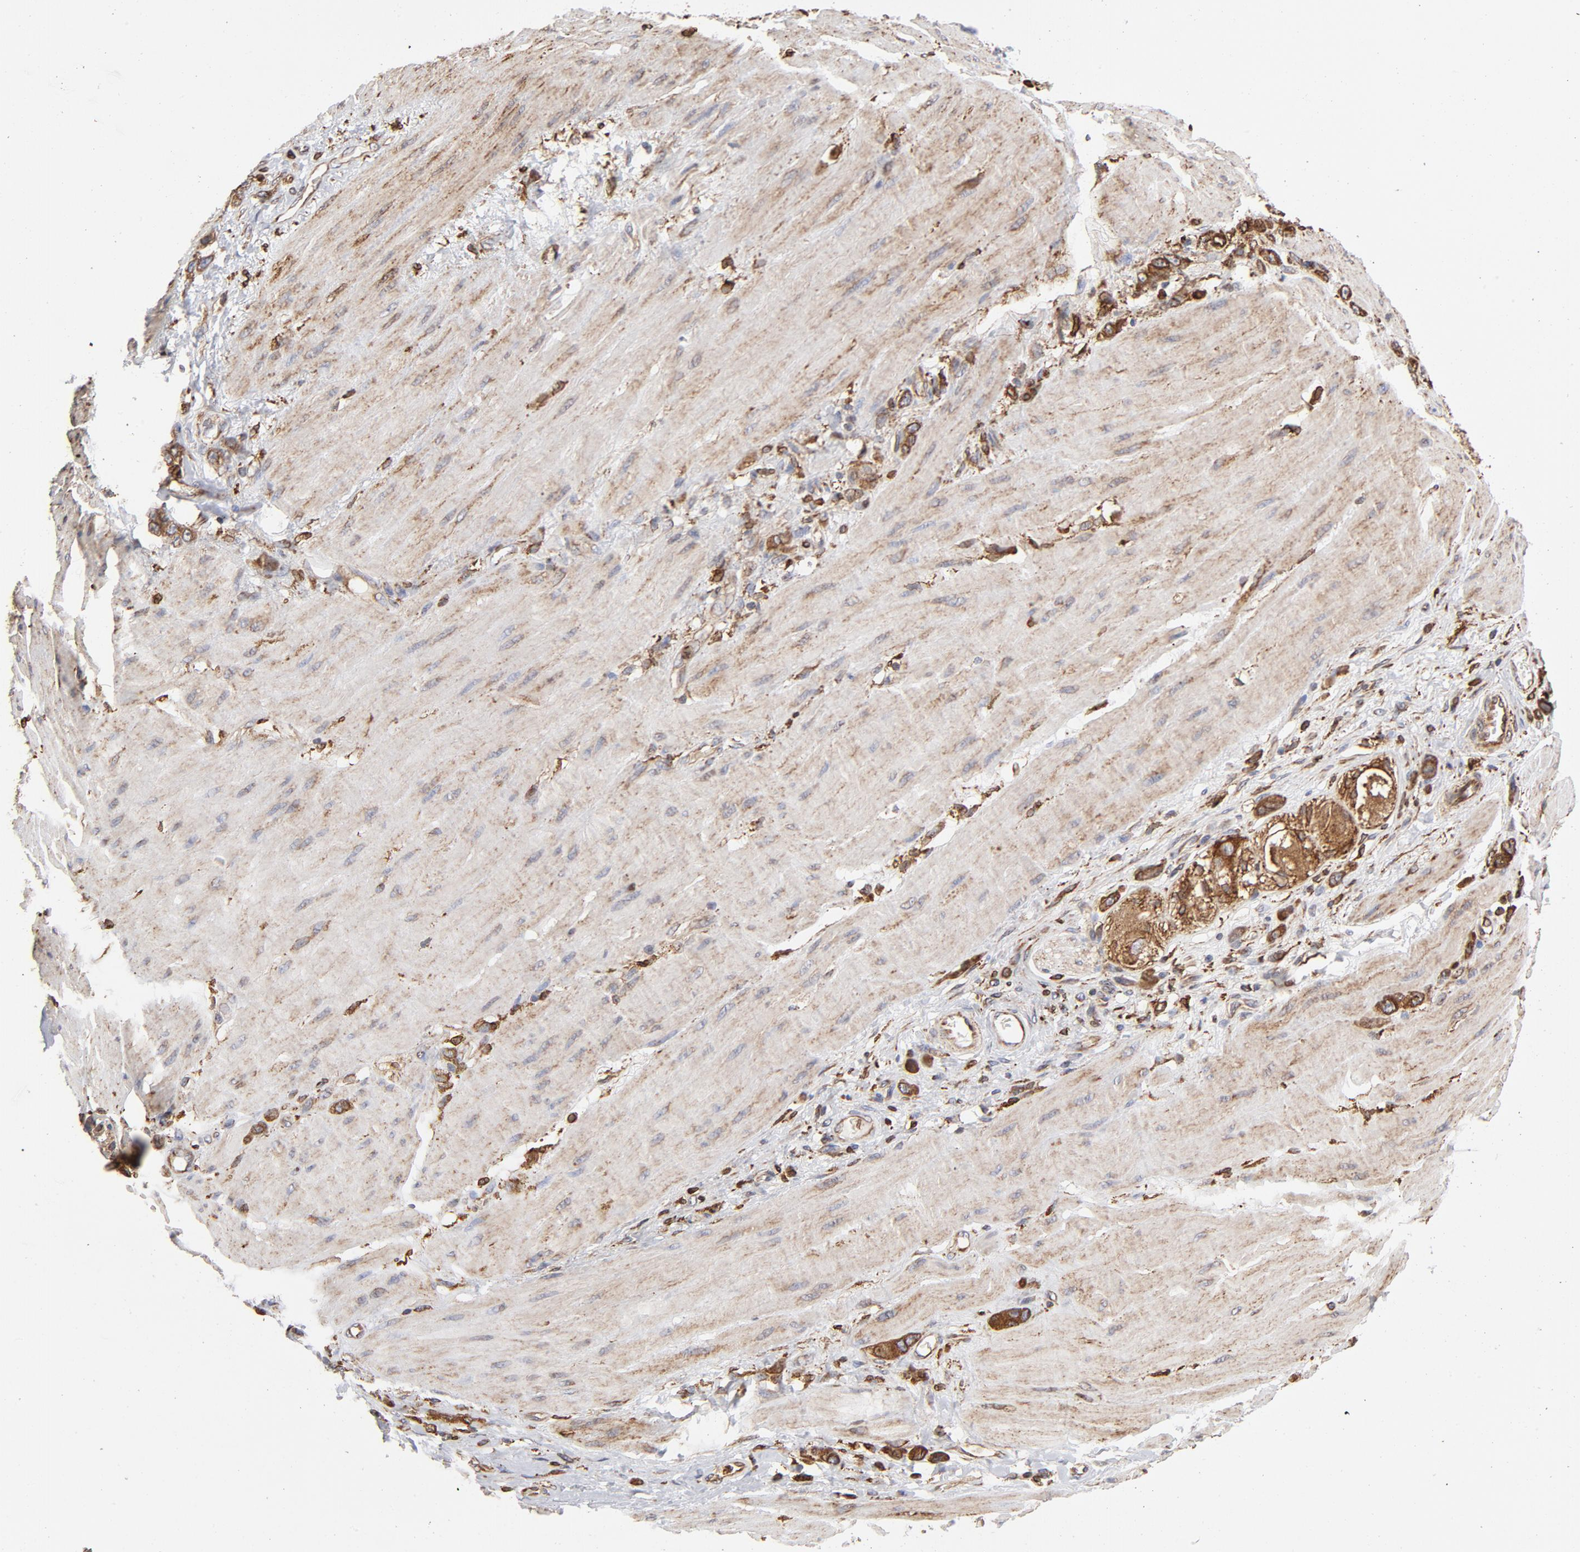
{"staining": {"intensity": "strong", "quantity": ">75%", "location": "cytoplasmic/membranous"}, "tissue": "stomach cancer", "cell_type": "Tumor cells", "image_type": "cancer", "snomed": [{"axis": "morphology", "description": "Normal tissue, NOS"}, {"axis": "morphology", "description": "Adenocarcinoma, NOS"}, {"axis": "topography", "description": "Stomach"}], "caption": "Human stomach adenocarcinoma stained with a protein marker shows strong staining in tumor cells.", "gene": "CANX", "patient": {"sex": "male", "age": 82}}